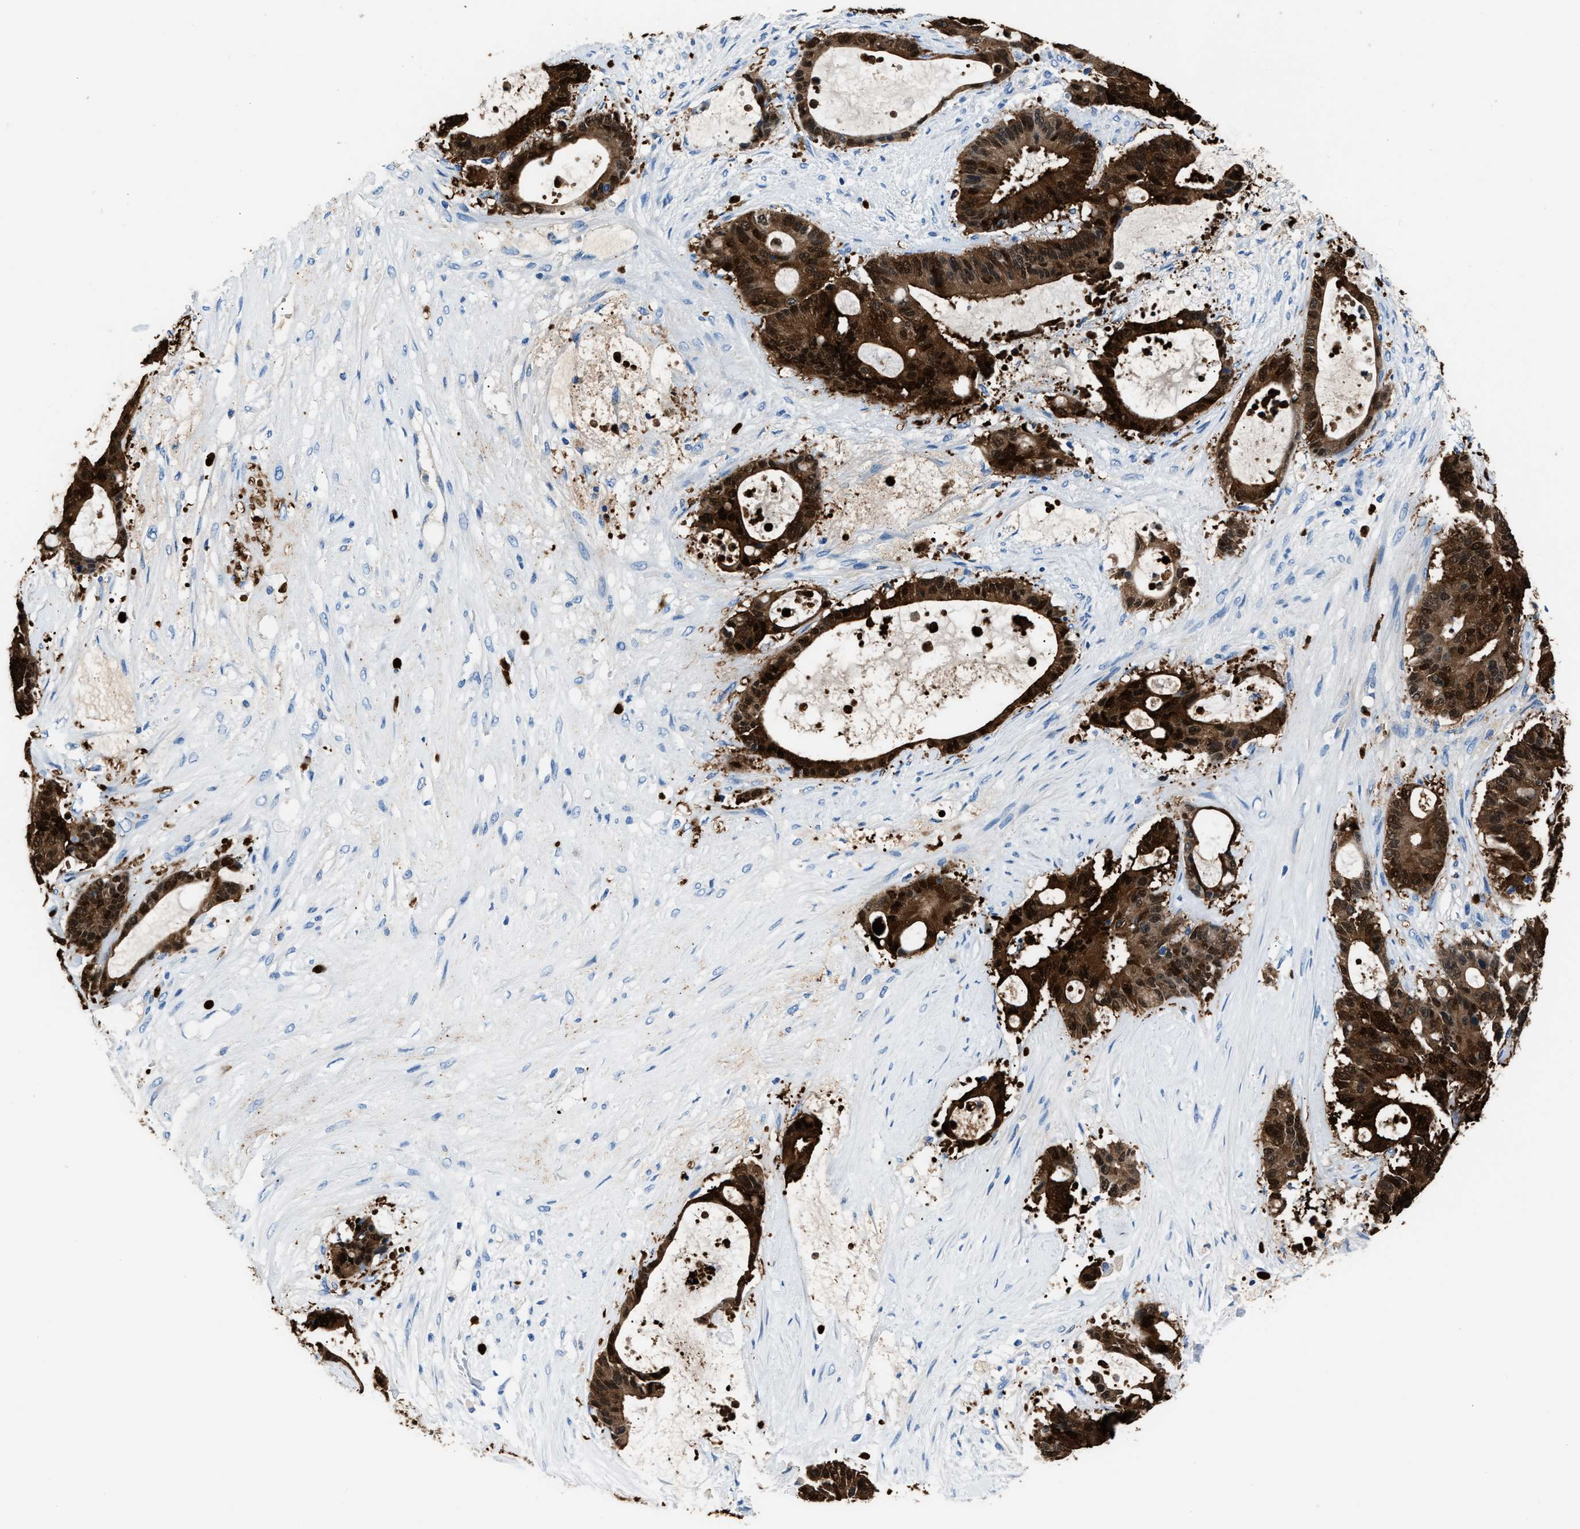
{"staining": {"intensity": "strong", "quantity": ">75%", "location": "cytoplasmic/membranous,nuclear"}, "tissue": "liver cancer", "cell_type": "Tumor cells", "image_type": "cancer", "snomed": [{"axis": "morphology", "description": "Cholangiocarcinoma"}, {"axis": "topography", "description": "Liver"}], "caption": "This is an image of immunohistochemistry (IHC) staining of liver cholangiocarcinoma, which shows strong expression in the cytoplasmic/membranous and nuclear of tumor cells.", "gene": "S100P", "patient": {"sex": "female", "age": 73}}